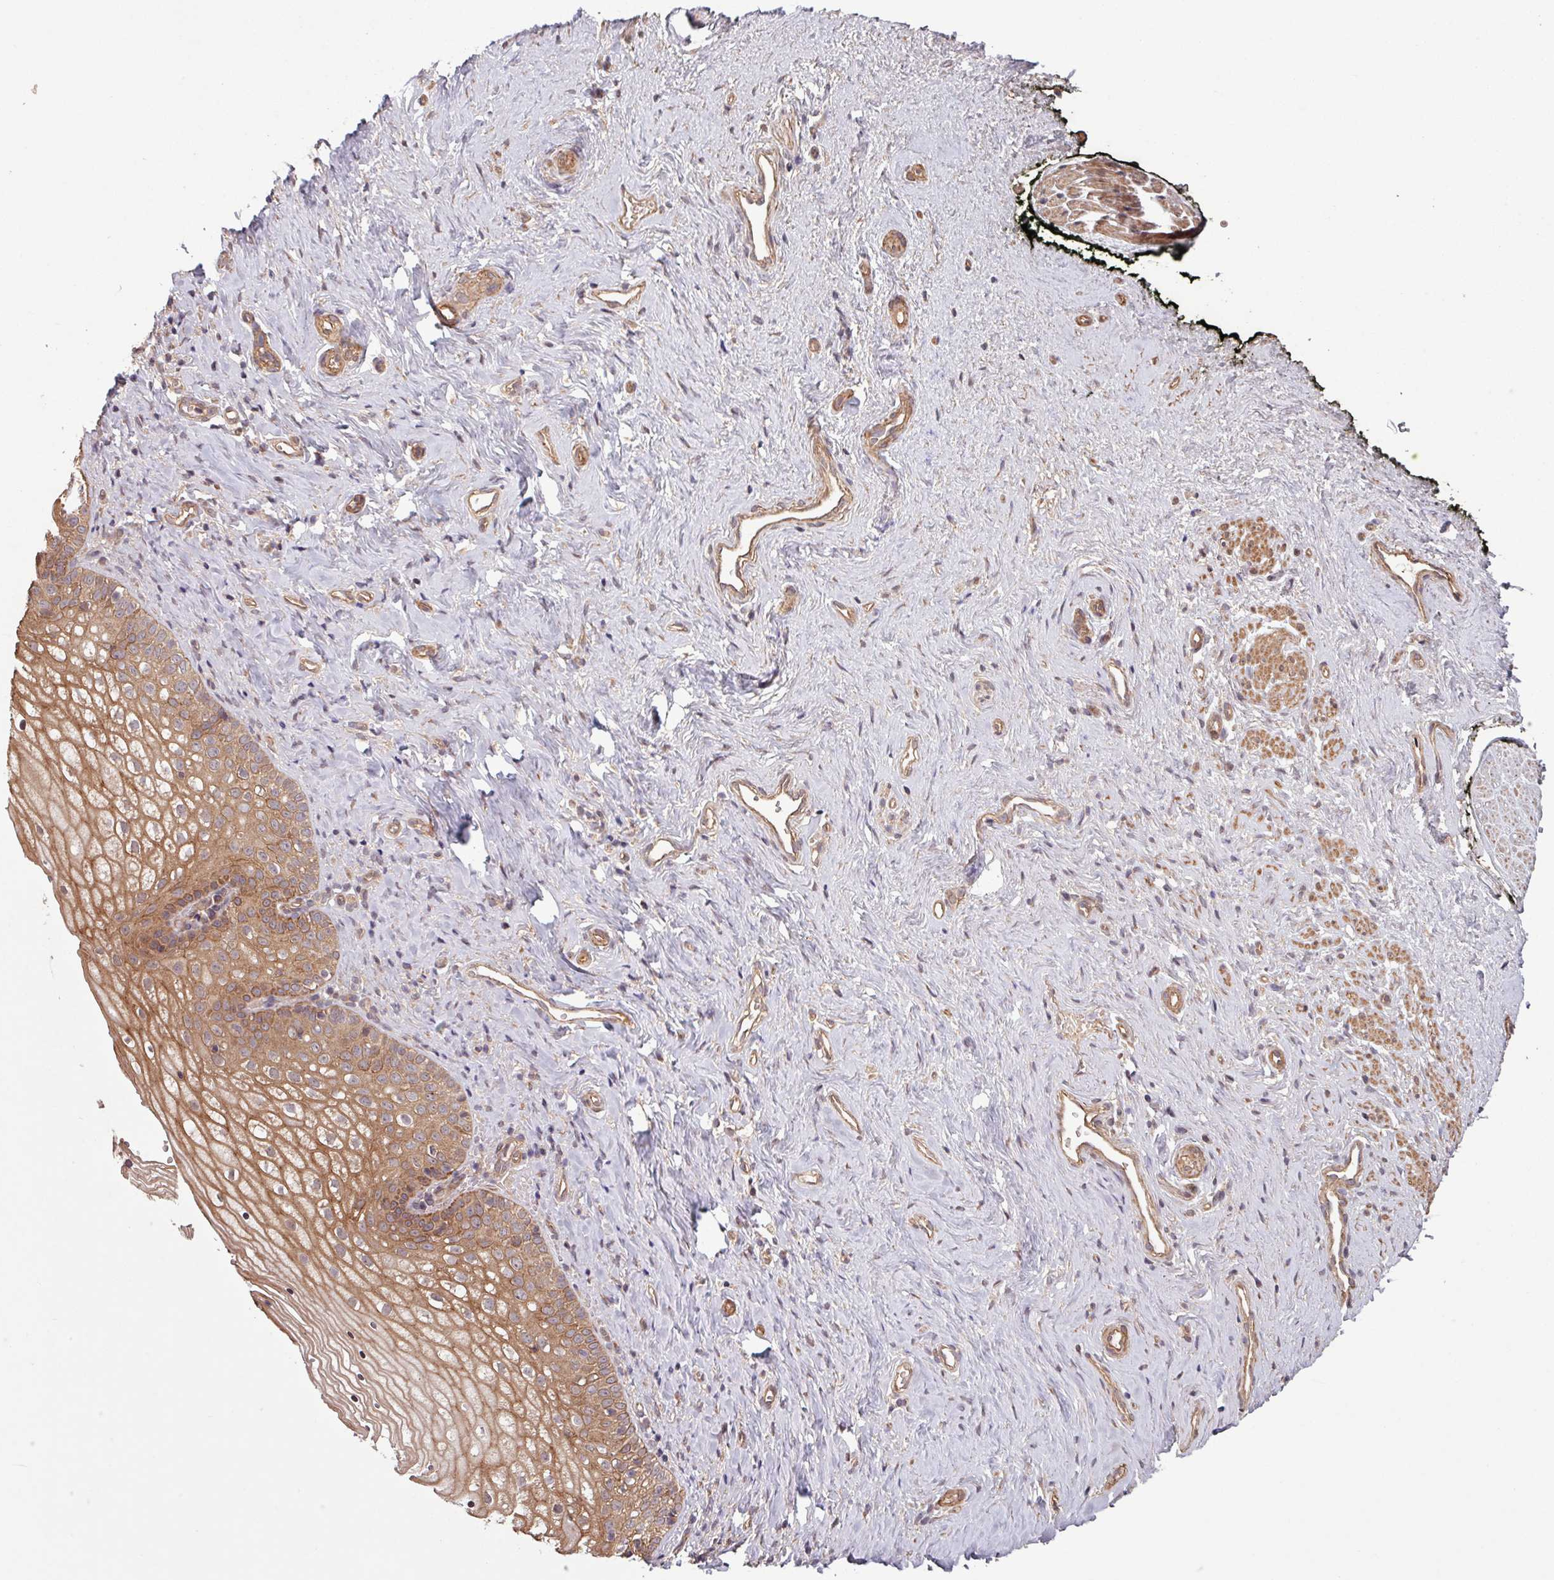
{"staining": {"intensity": "strong", "quantity": ">75%", "location": "cytoplasmic/membranous"}, "tissue": "vagina", "cell_type": "Squamous epithelial cells", "image_type": "normal", "snomed": [{"axis": "morphology", "description": "Normal tissue, NOS"}, {"axis": "topography", "description": "Vagina"}], "caption": "Squamous epithelial cells reveal high levels of strong cytoplasmic/membranous staining in approximately >75% of cells in unremarkable human vagina.", "gene": "TRABD2A", "patient": {"sex": "female", "age": 59}}